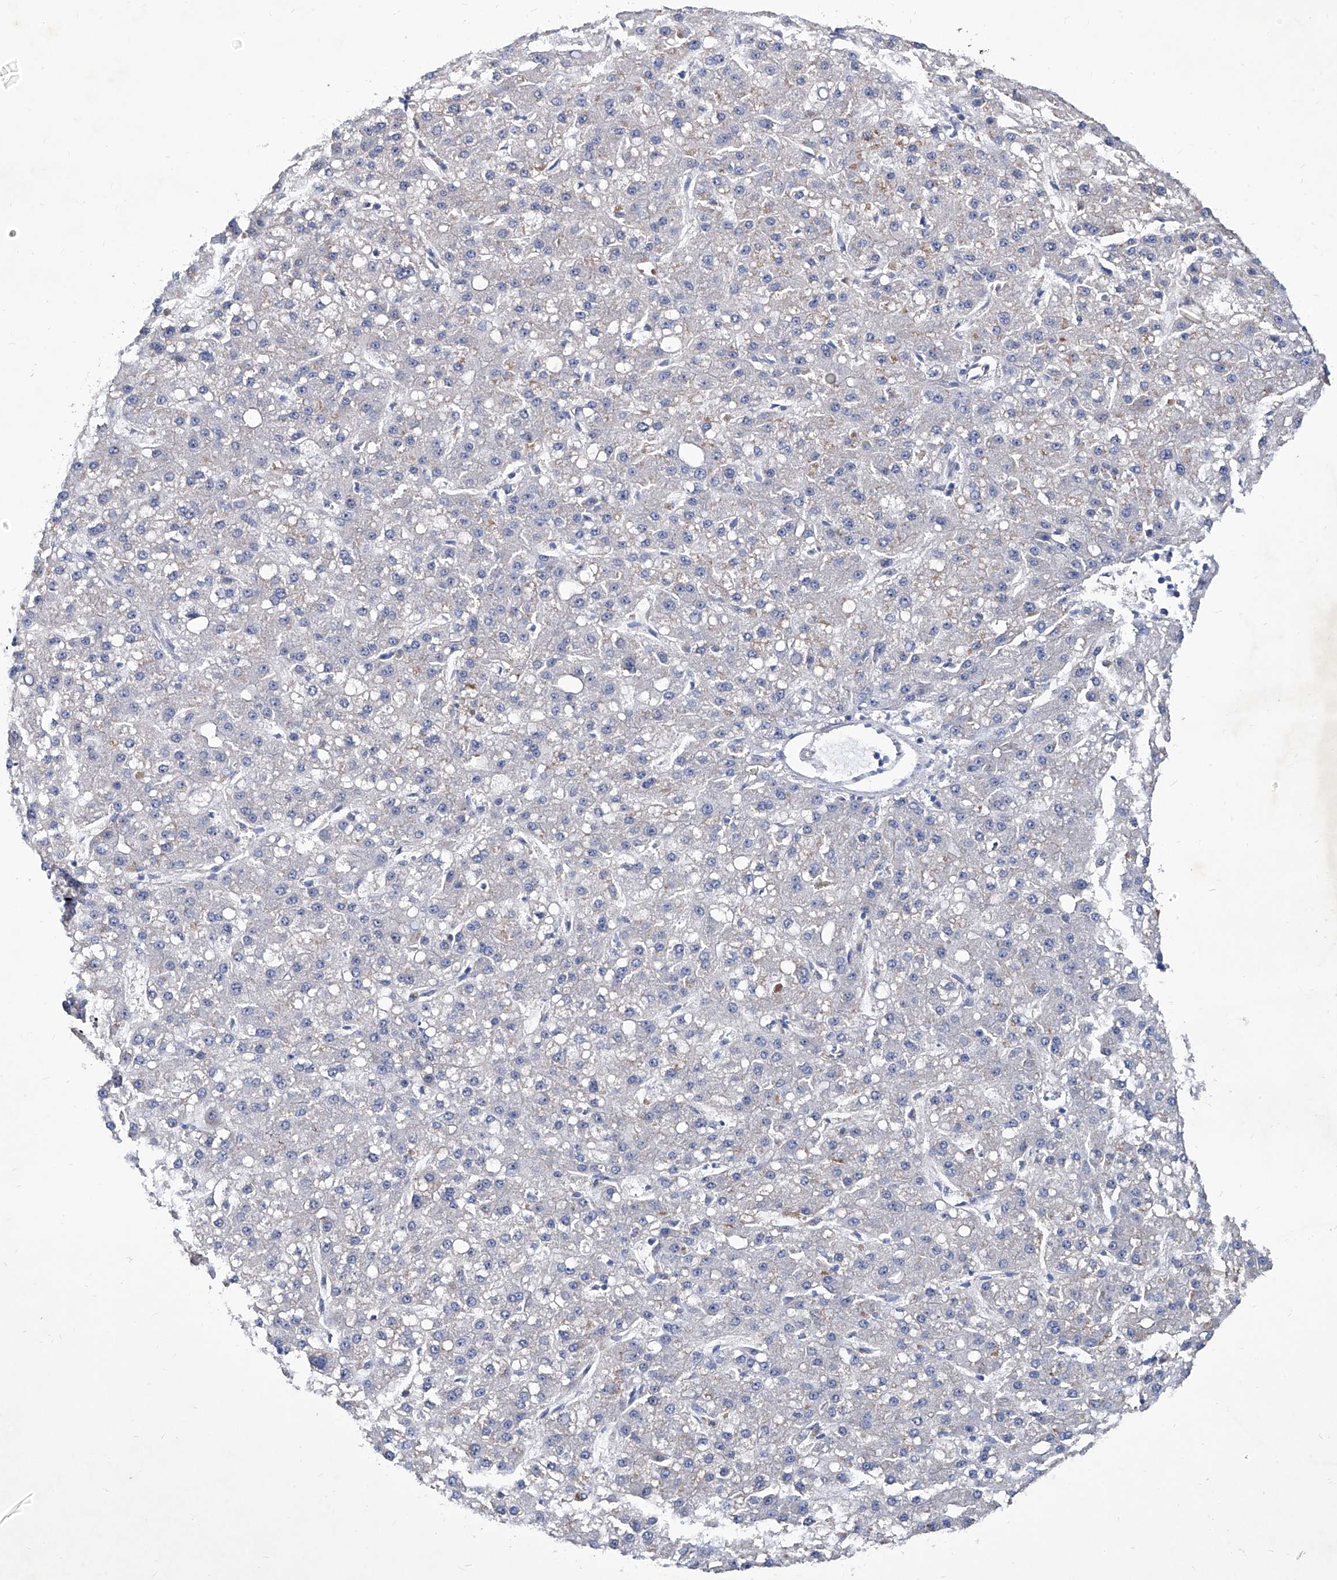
{"staining": {"intensity": "negative", "quantity": "none", "location": "none"}, "tissue": "liver cancer", "cell_type": "Tumor cells", "image_type": "cancer", "snomed": [{"axis": "morphology", "description": "Carcinoma, Hepatocellular, NOS"}, {"axis": "topography", "description": "Liver"}], "caption": "Immunohistochemistry (IHC) micrograph of neoplastic tissue: liver cancer stained with DAB (3,3'-diaminobenzidine) exhibits no significant protein staining in tumor cells.", "gene": "KLHL17", "patient": {"sex": "male", "age": 67}}